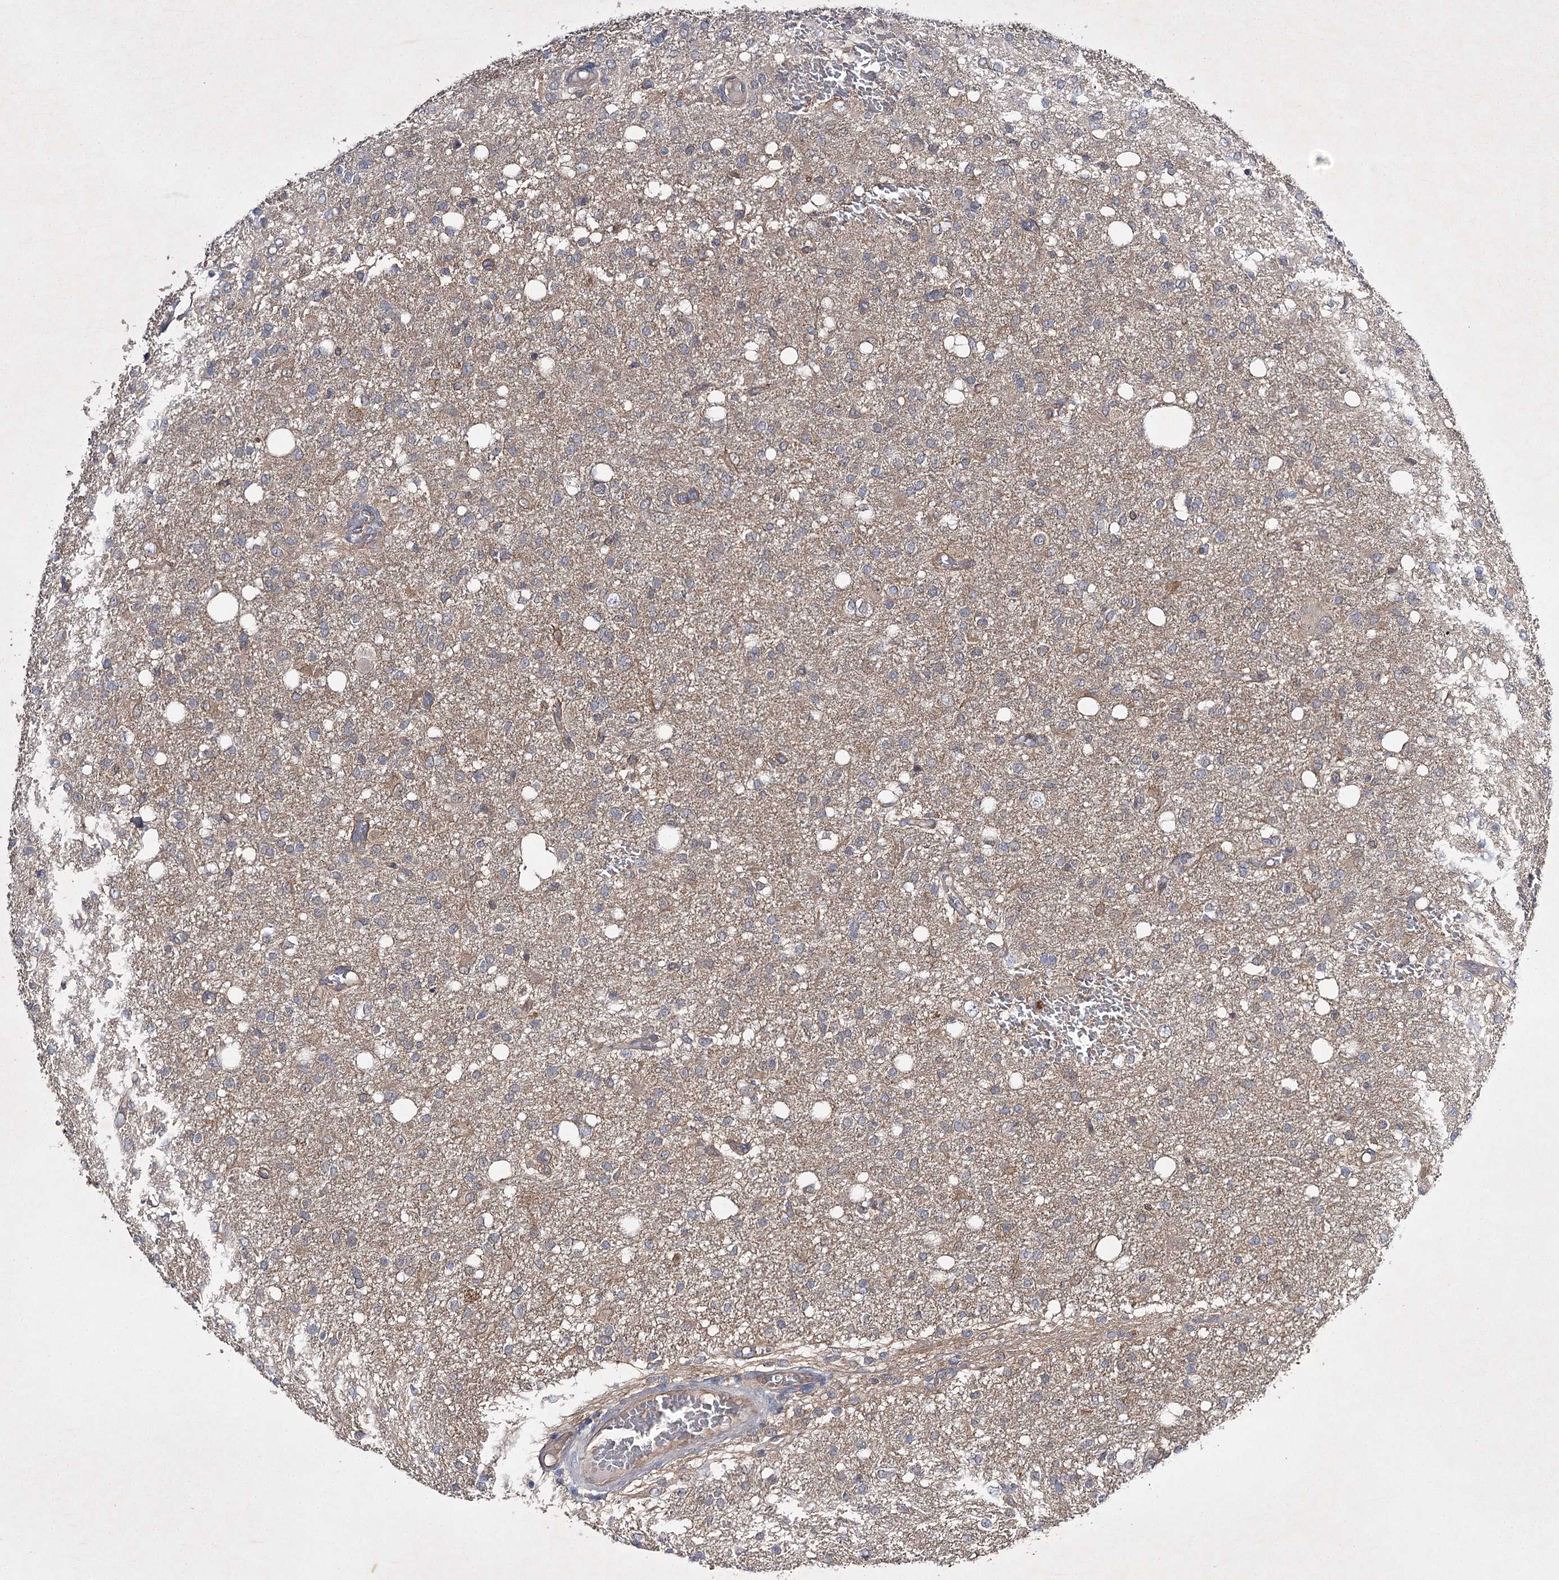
{"staining": {"intensity": "moderate", "quantity": "<25%", "location": "cytoplasmic/membranous"}, "tissue": "glioma", "cell_type": "Tumor cells", "image_type": "cancer", "snomed": [{"axis": "morphology", "description": "Glioma, malignant, High grade"}, {"axis": "topography", "description": "Brain"}], "caption": "The photomicrograph demonstrates immunohistochemical staining of glioma. There is moderate cytoplasmic/membranous positivity is seen in about <25% of tumor cells.", "gene": "BCR", "patient": {"sex": "female", "age": 59}}